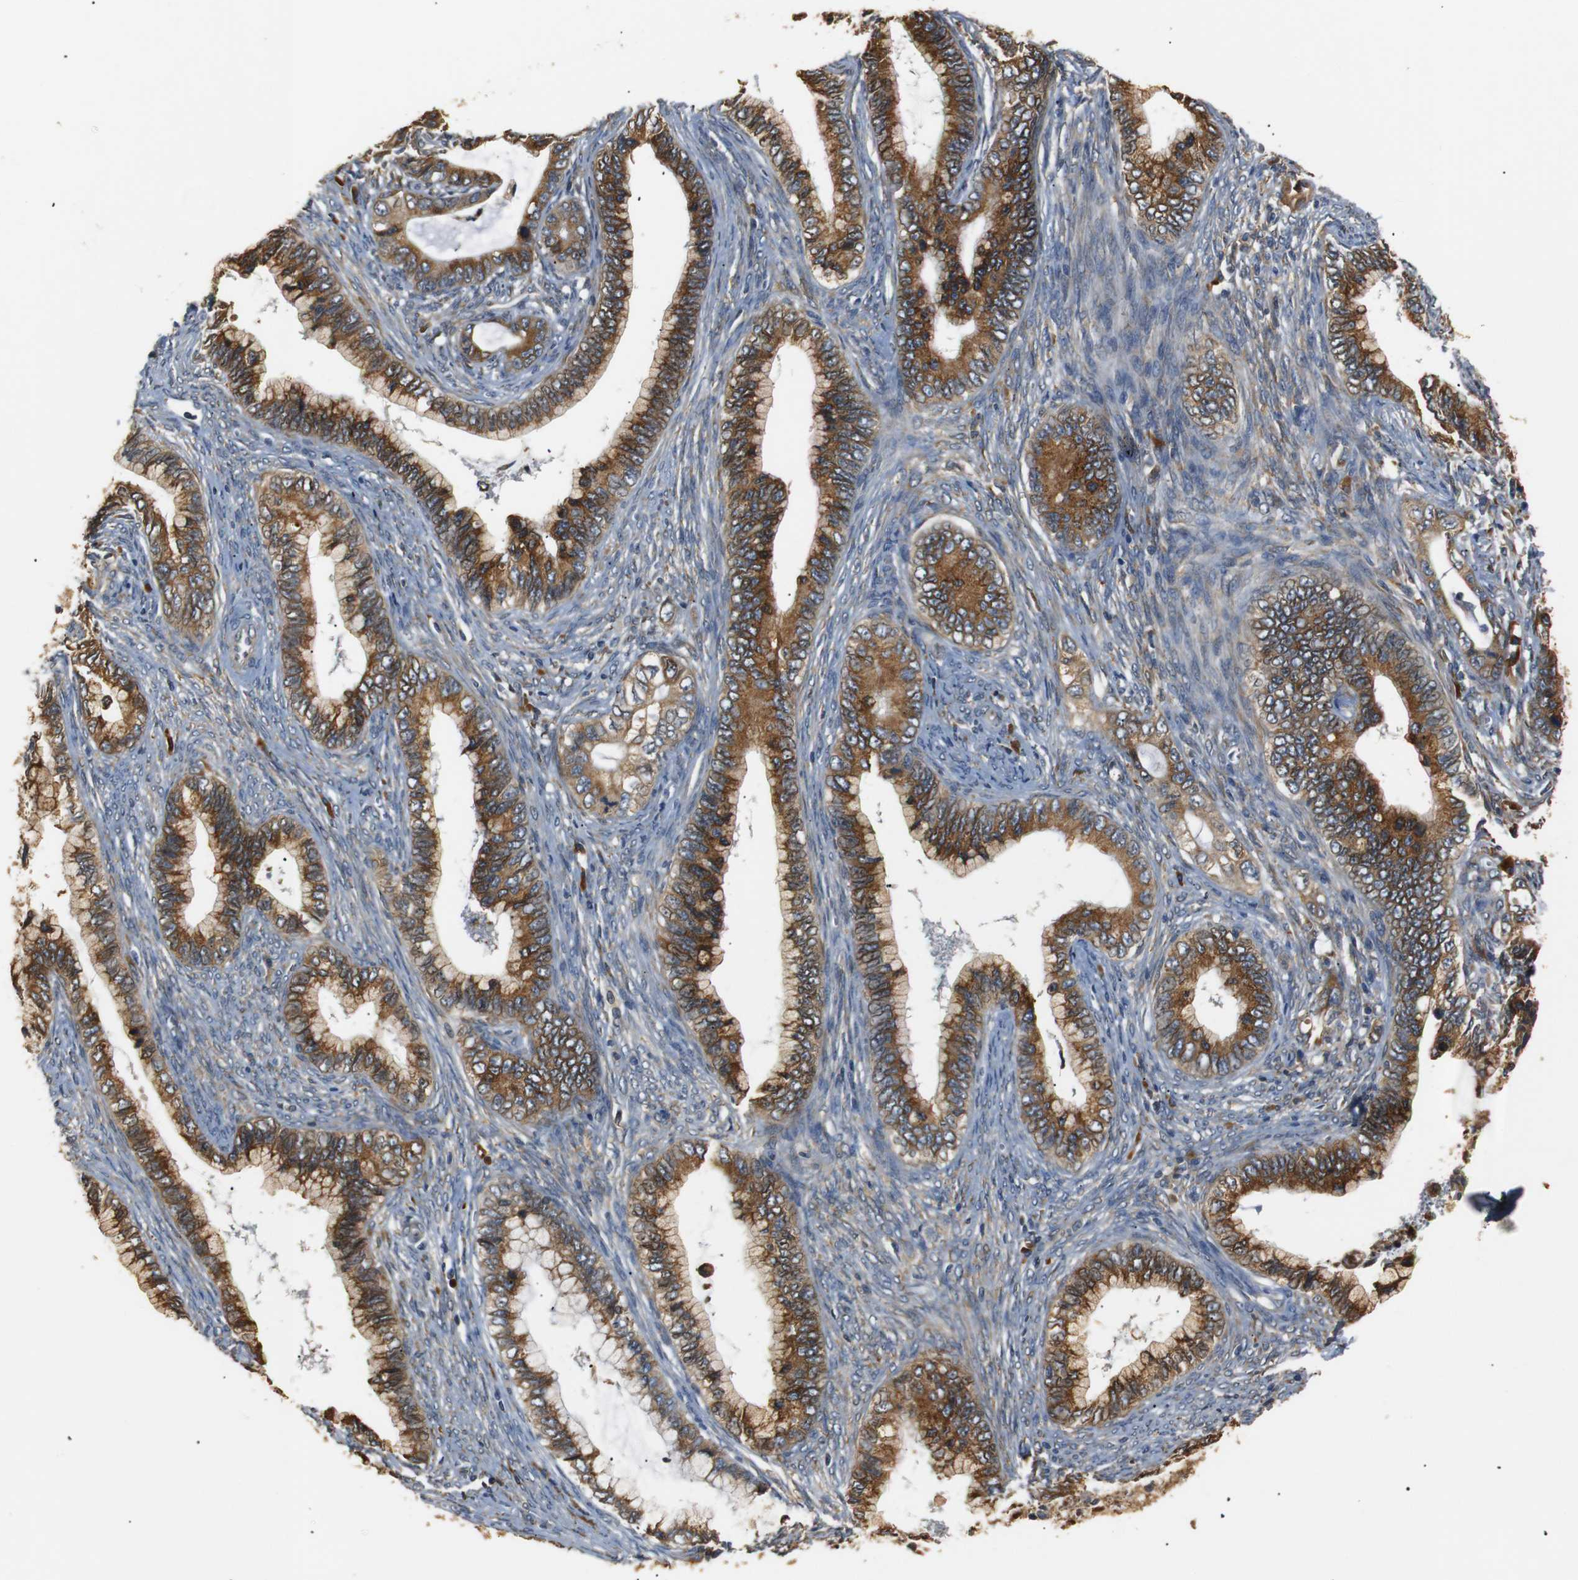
{"staining": {"intensity": "strong", "quantity": ">75%", "location": "cytoplasmic/membranous"}, "tissue": "cervical cancer", "cell_type": "Tumor cells", "image_type": "cancer", "snomed": [{"axis": "morphology", "description": "Adenocarcinoma, NOS"}, {"axis": "topography", "description": "Cervix"}], "caption": "Immunohistochemistry (IHC) photomicrograph of human adenocarcinoma (cervical) stained for a protein (brown), which reveals high levels of strong cytoplasmic/membranous expression in approximately >75% of tumor cells.", "gene": "TMED2", "patient": {"sex": "female", "age": 44}}